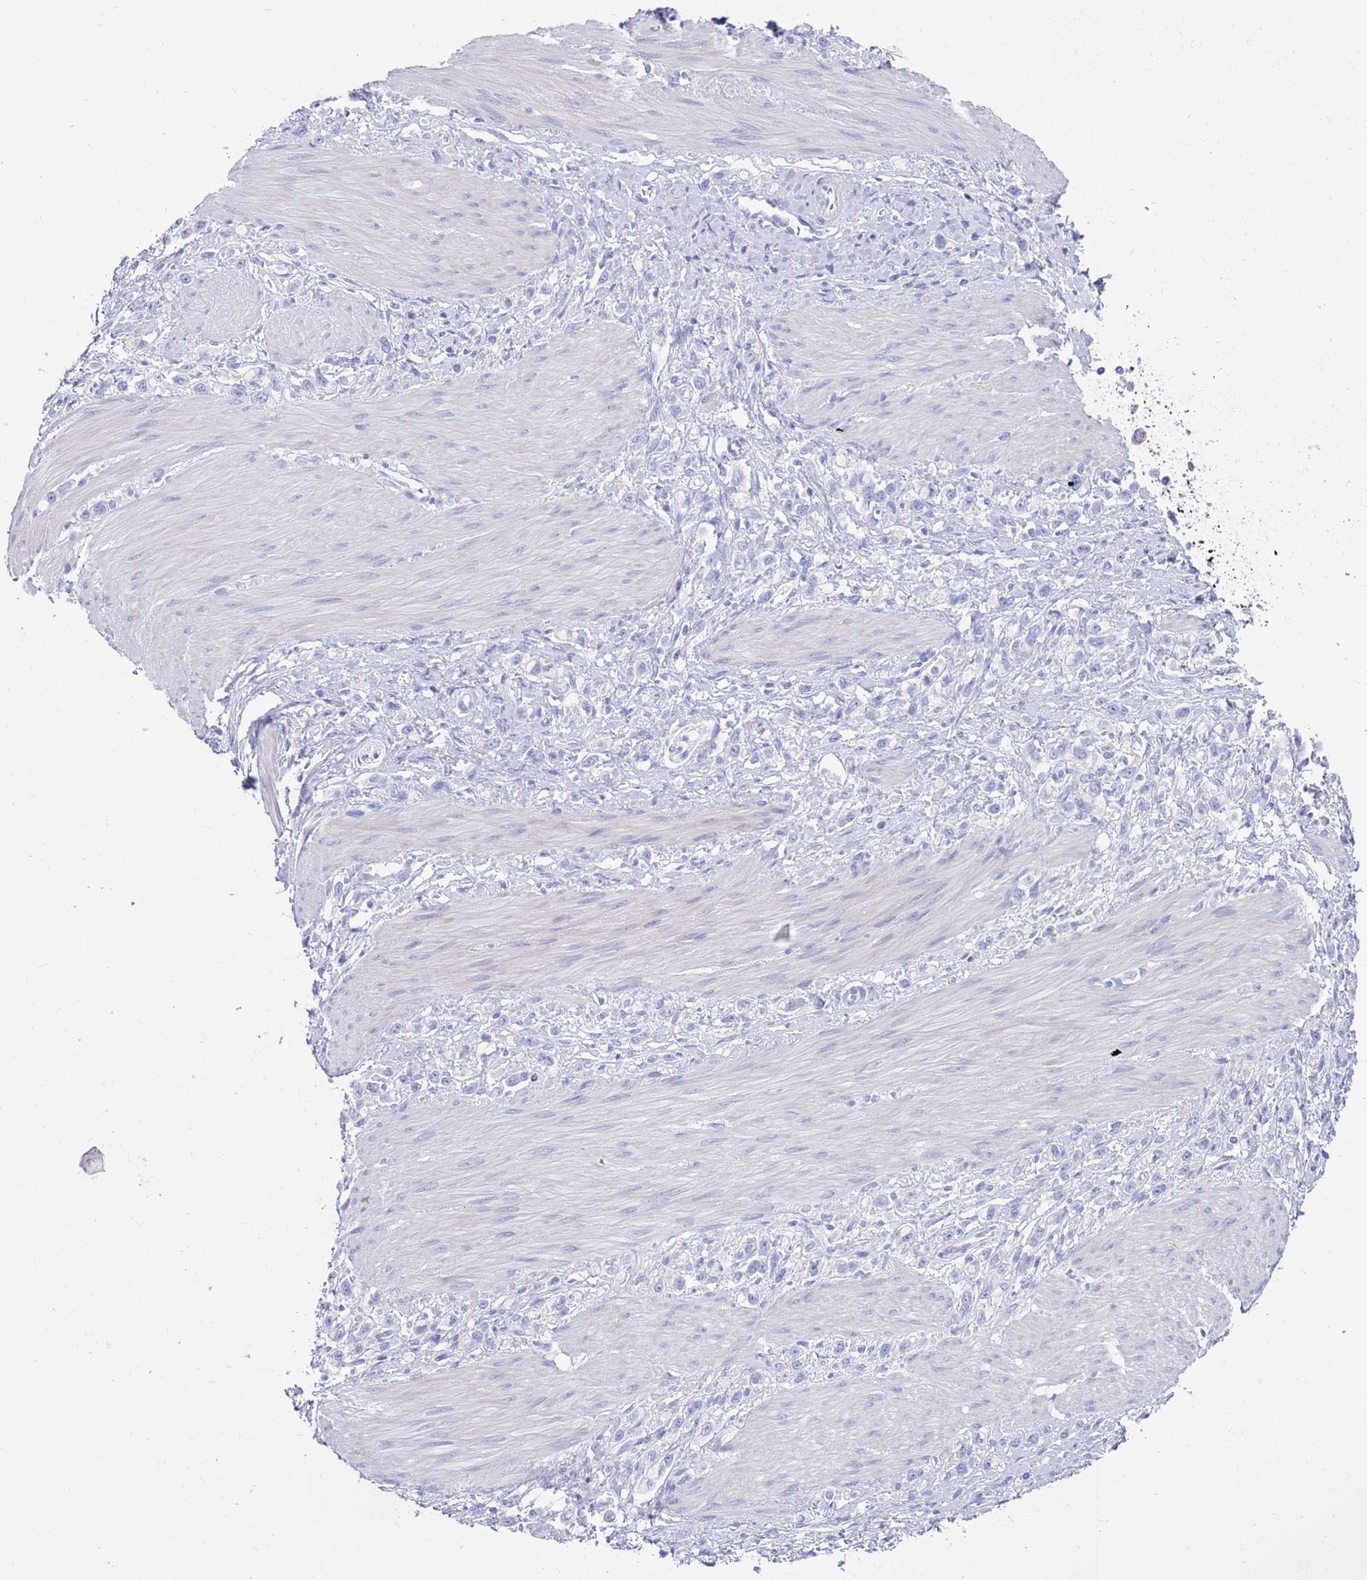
{"staining": {"intensity": "negative", "quantity": "none", "location": "none"}, "tissue": "stomach cancer", "cell_type": "Tumor cells", "image_type": "cancer", "snomed": [{"axis": "morphology", "description": "Adenocarcinoma, NOS"}, {"axis": "topography", "description": "Stomach"}], "caption": "There is no significant positivity in tumor cells of stomach cancer (adenocarcinoma). The staining was performed using DAB (3,3'-diaminobenzidine) to visualize the protein expression in brown, while the nuclei were stained in blue with hematoxylin (Magnification: 20x).", "gene": "CPXM2", "patient": {"sex": "female", "age": 65}}